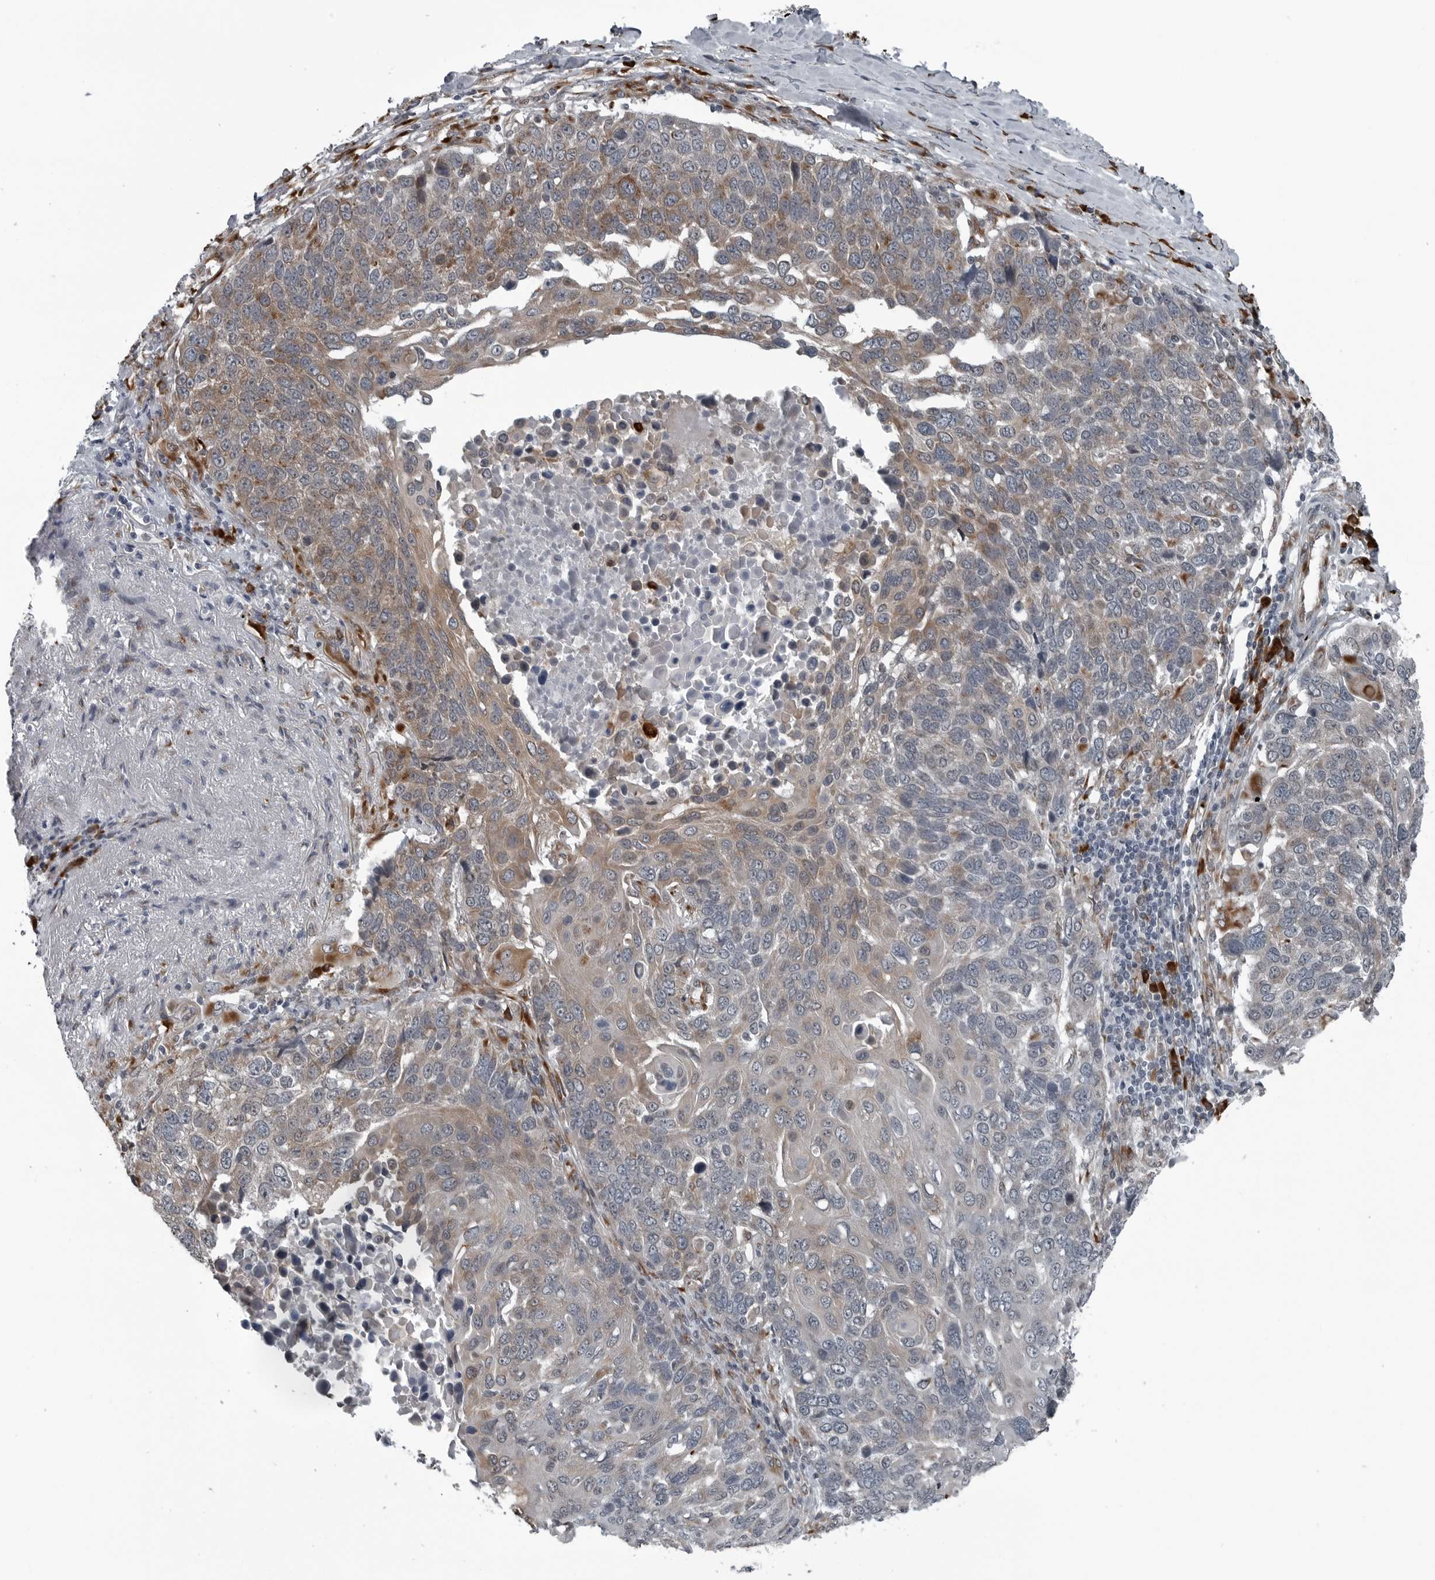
{"staining": {"intensity": "moderate", "quantity": "25%-75%", "location": "cytoplasmic/membranous"}, "tissue": "lung cancer", "cell_type": "Tumor cells", "image_type": "cancer", "snomed": [{"axis": "morphology", "description": "Squamous cell carcinoma, NOS"}, {"axis": "topography", "description": "Lung"}], "caption": "Brown immunohistochemical staining in lung squamous cell carcinoma exhibits moderate cytoplasmic/membranous expression in about 25%-75% of tumor cells.", "gene": "CEP85", "patient": {"sex": "male", "age": 66}}